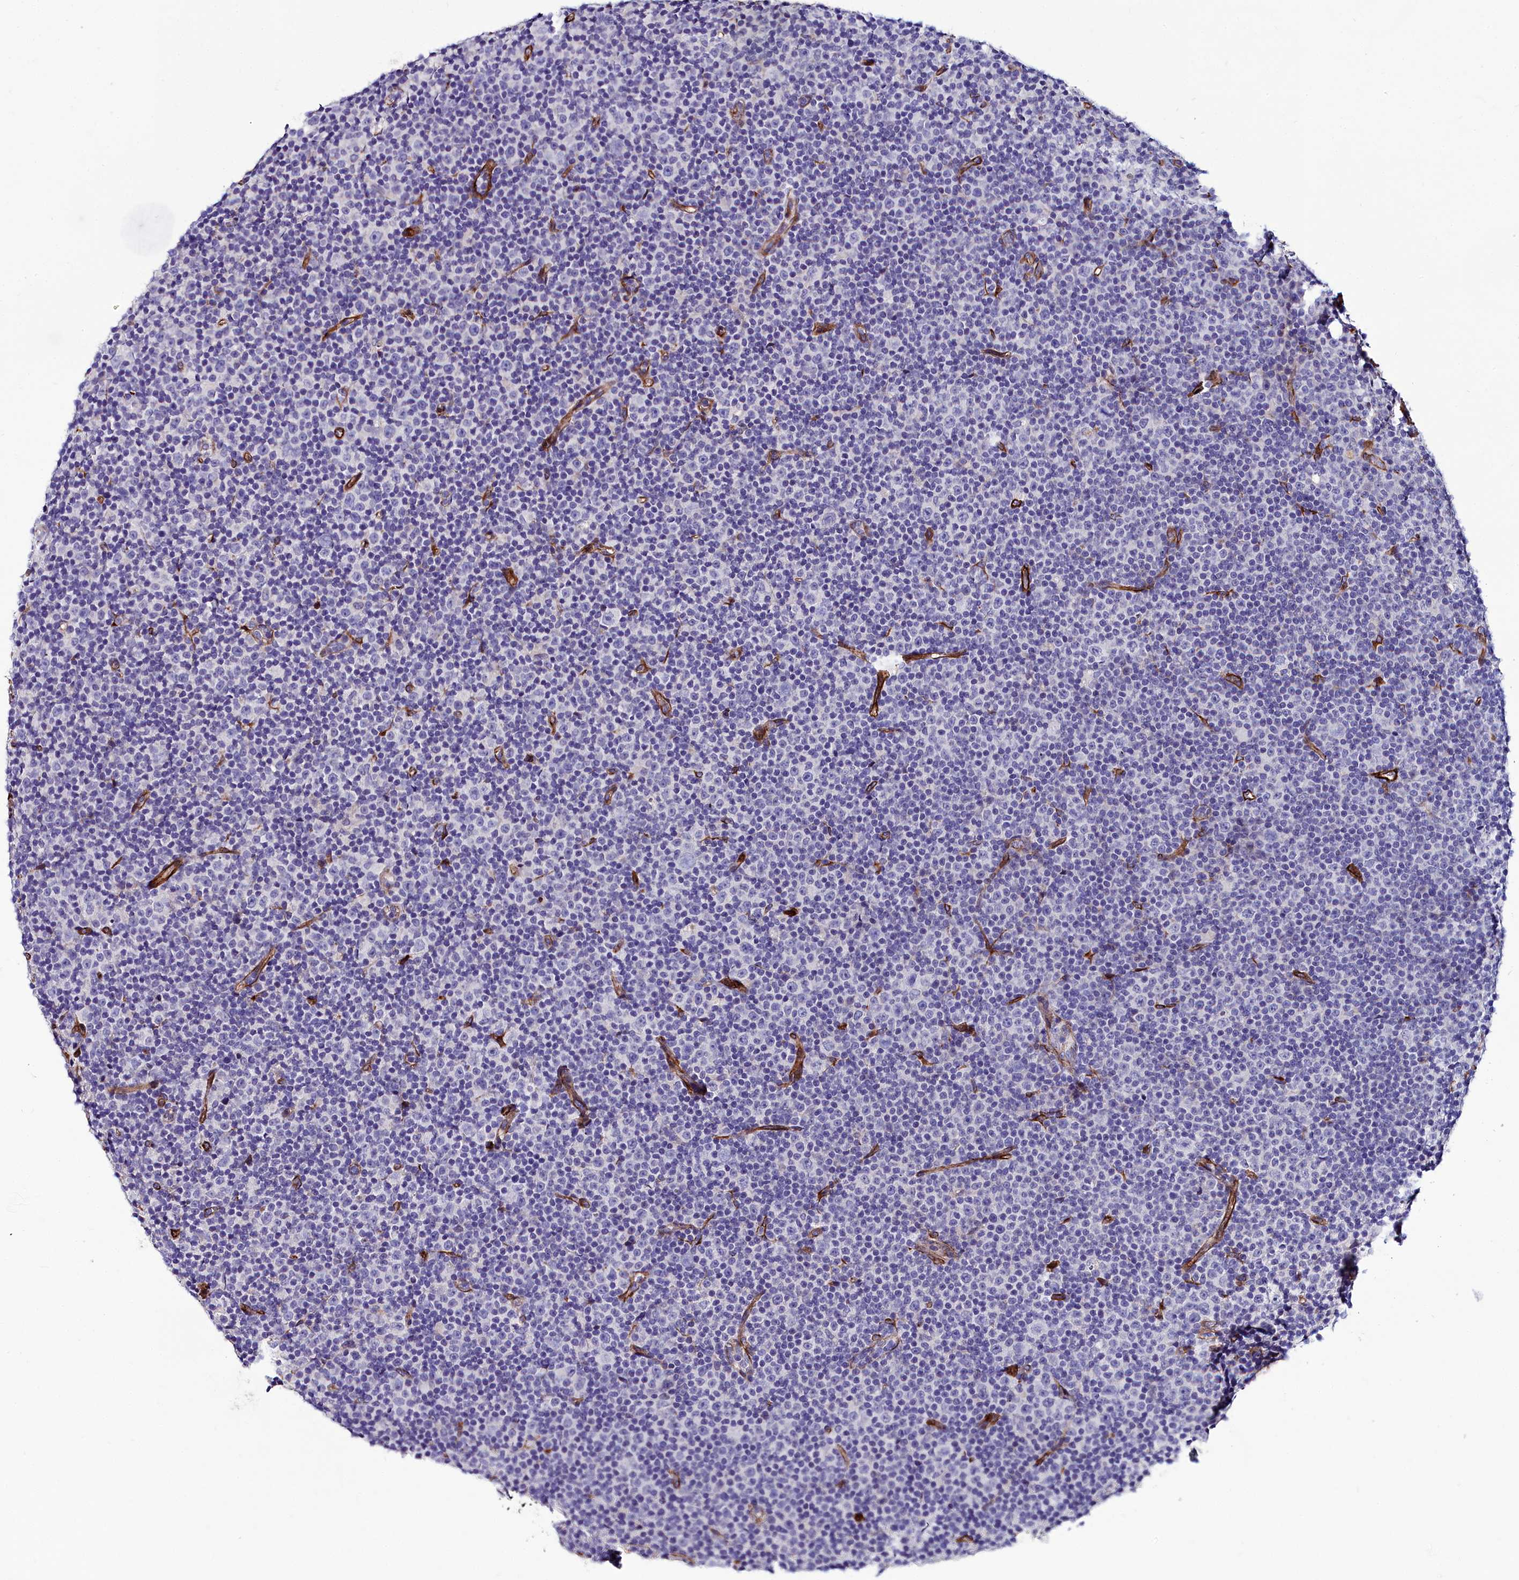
{"staining": {"intensity": "negative", "quantity": "none", "location": "none"}, "tissue": "lymphoma", "cell_type": "Tumor cells", "image_type": "cancer", "snomed": [{"axis": "morphology", "description": "Malignant lymphoma, non-Hodgkin's type, Low grade"}, {"axis": "topography", "description": "Lymph node"}], "caption": "Protein analysis of lymphoma shows no significant positivity in tumor cells. The staining was performed using DAB to visualize the protein expression in brown, while the nuclei were stained in blue with hematoxylin (Magnification: 20x).", "gene": "CYP4F11", "patient": {"sex": "female", "age": 67}}